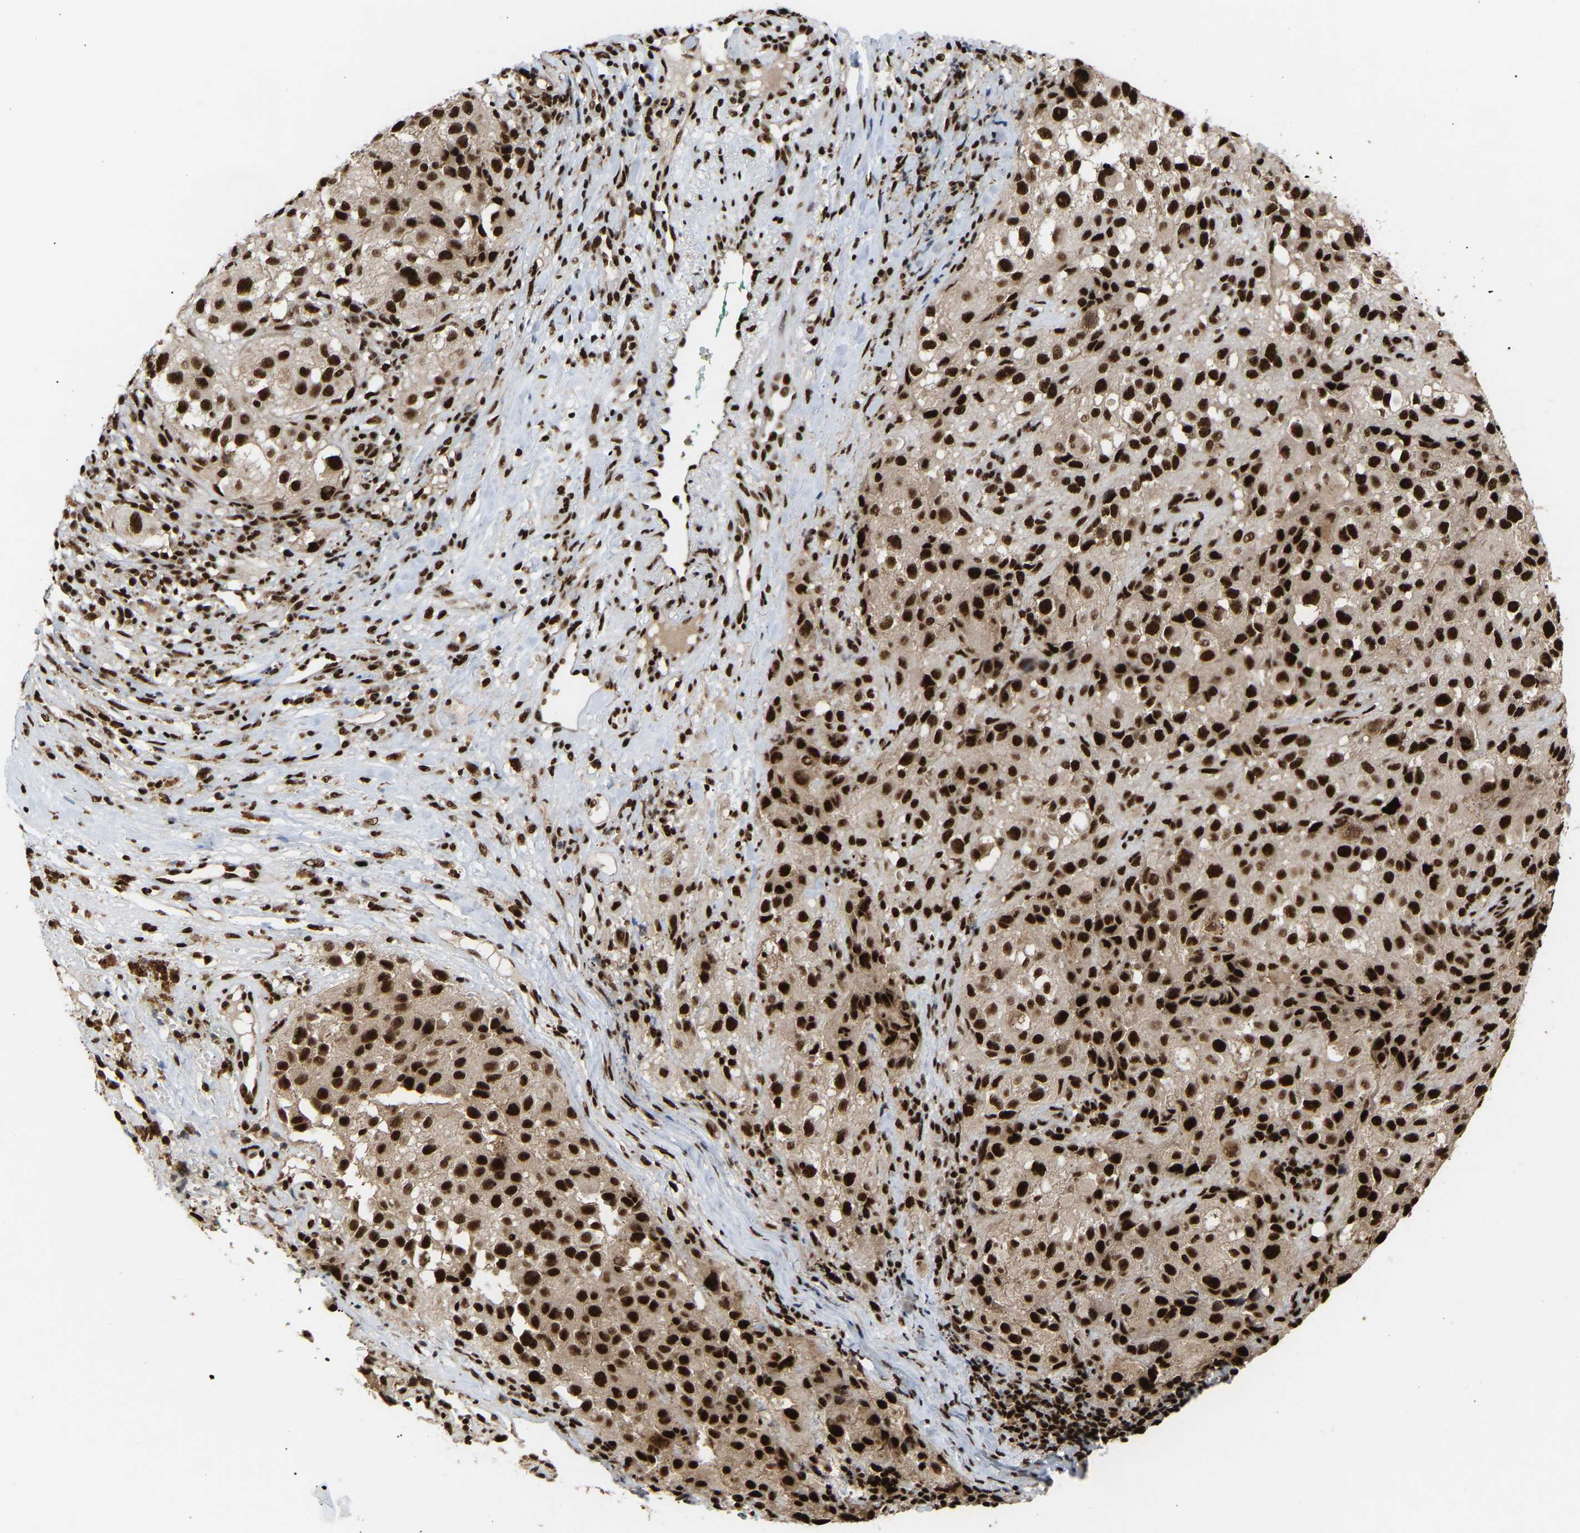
{"staining": {"intensity": "strong", "quantity": ">75%", "location": "nuclear"}, "tissue": "melanoma", "cell_type": "Tumor cells", "image_type": "cancer", "snomed": [{"axis": "morphology", "description": "Necrosis, NOS"}, {"axis": "morphology", "description": "Malignant melanoma, NOS"}, {"axis": "topography", "description": "Skin"}], "caption": "Human malignant melanoma stained for a protein (brown) displays strong nuclear positive positivity in approximately >75% of tumor cells.", "gene": "ALYREF", "patient": {"sex": "female", "age": 87}}